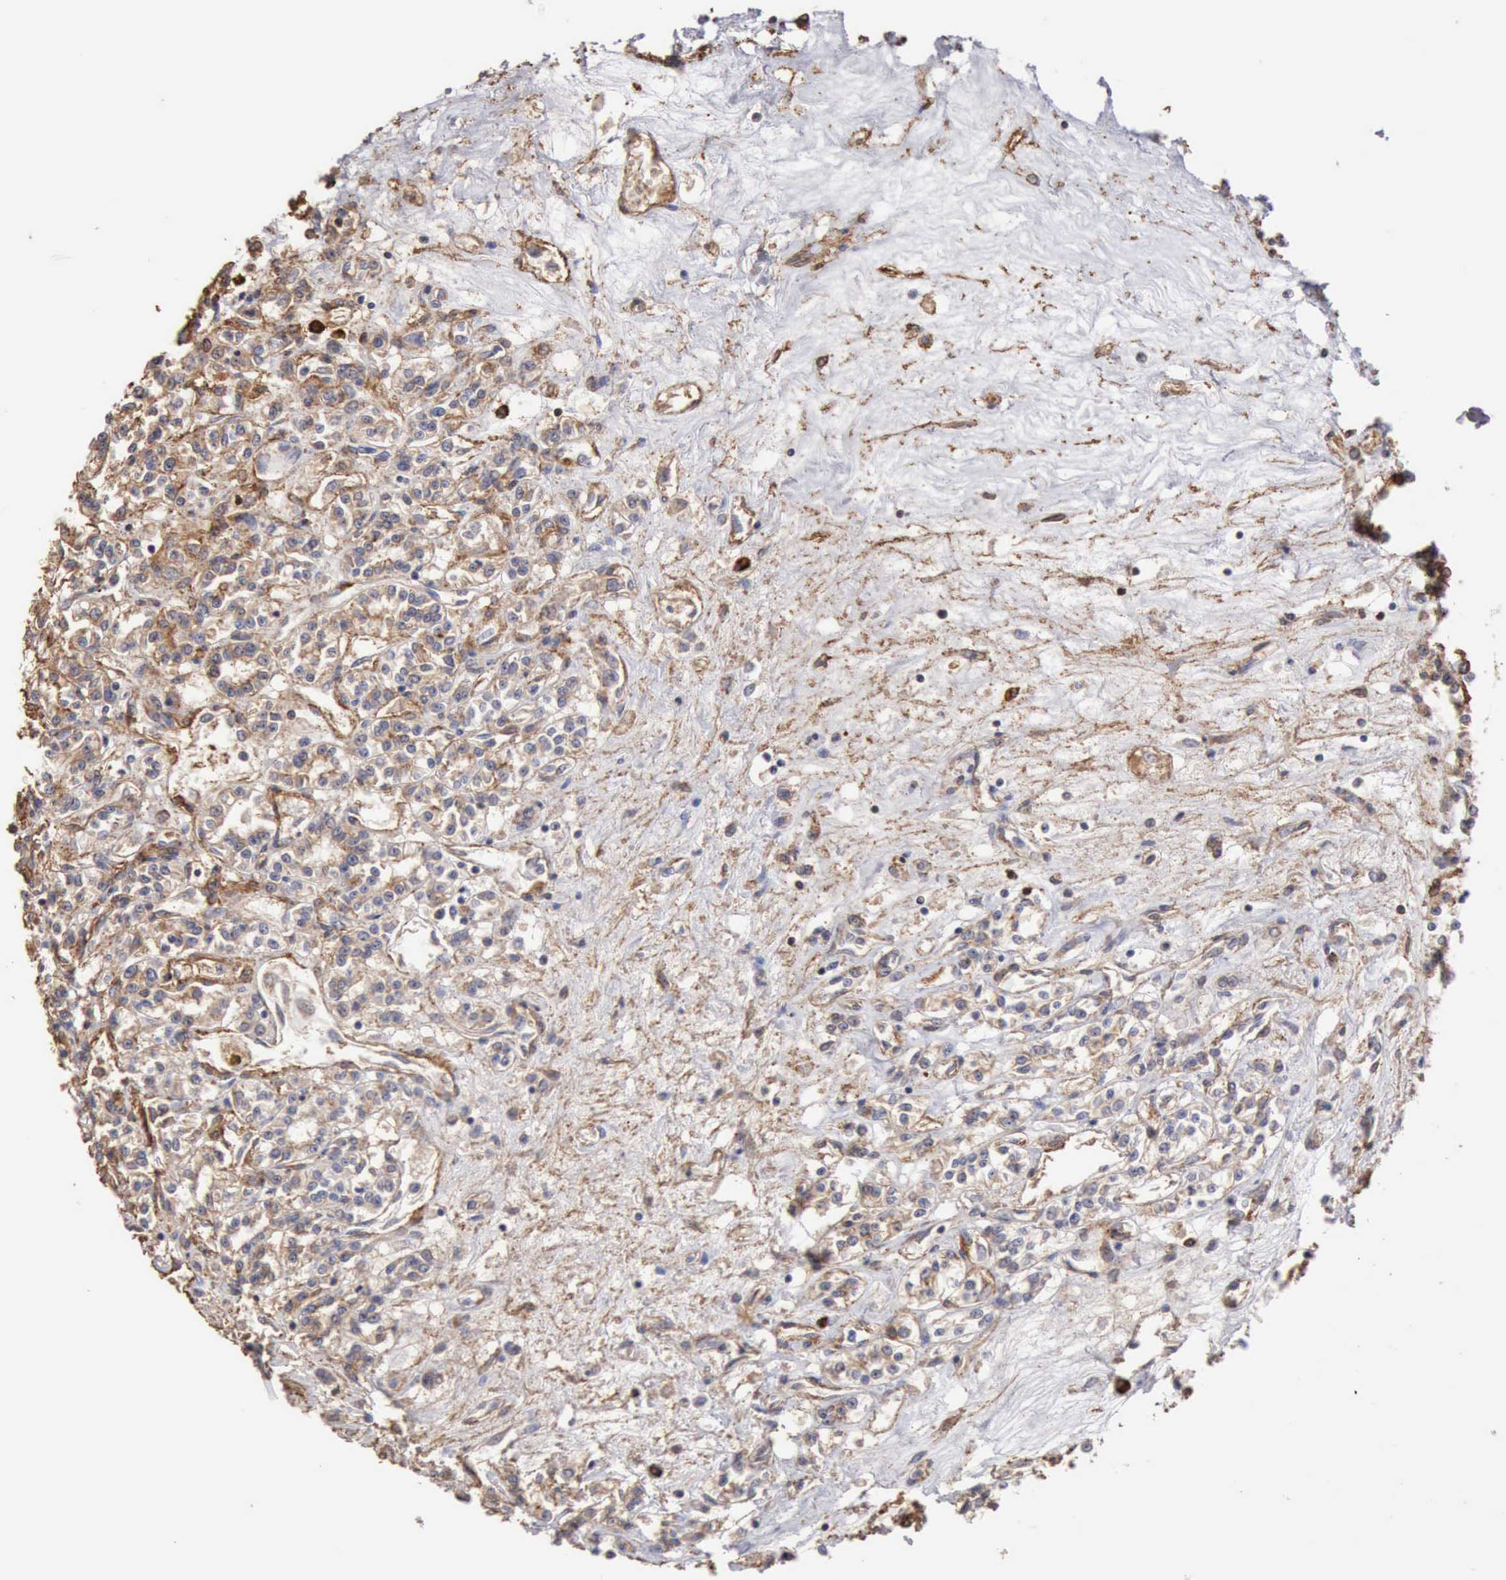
{"staining": {"intensity": "weak", "quantity": "<25%", "location": "cytoplasmic/membranous"}, "tissue": "renal cancer", "cell_type": "Tumor cells", "image_type": "cancer", "snomed": [{"axis": "morphology", "description": "Adenocarcinoma, NOS"}, {"axis": "topography", "description": "Kidney"}], "caption": "Immunohistochemical staining of renal cancer shows no significant staining in tumor cells.", "gene": "GPR101", "patient": {"sex": "female", "age": 76}}